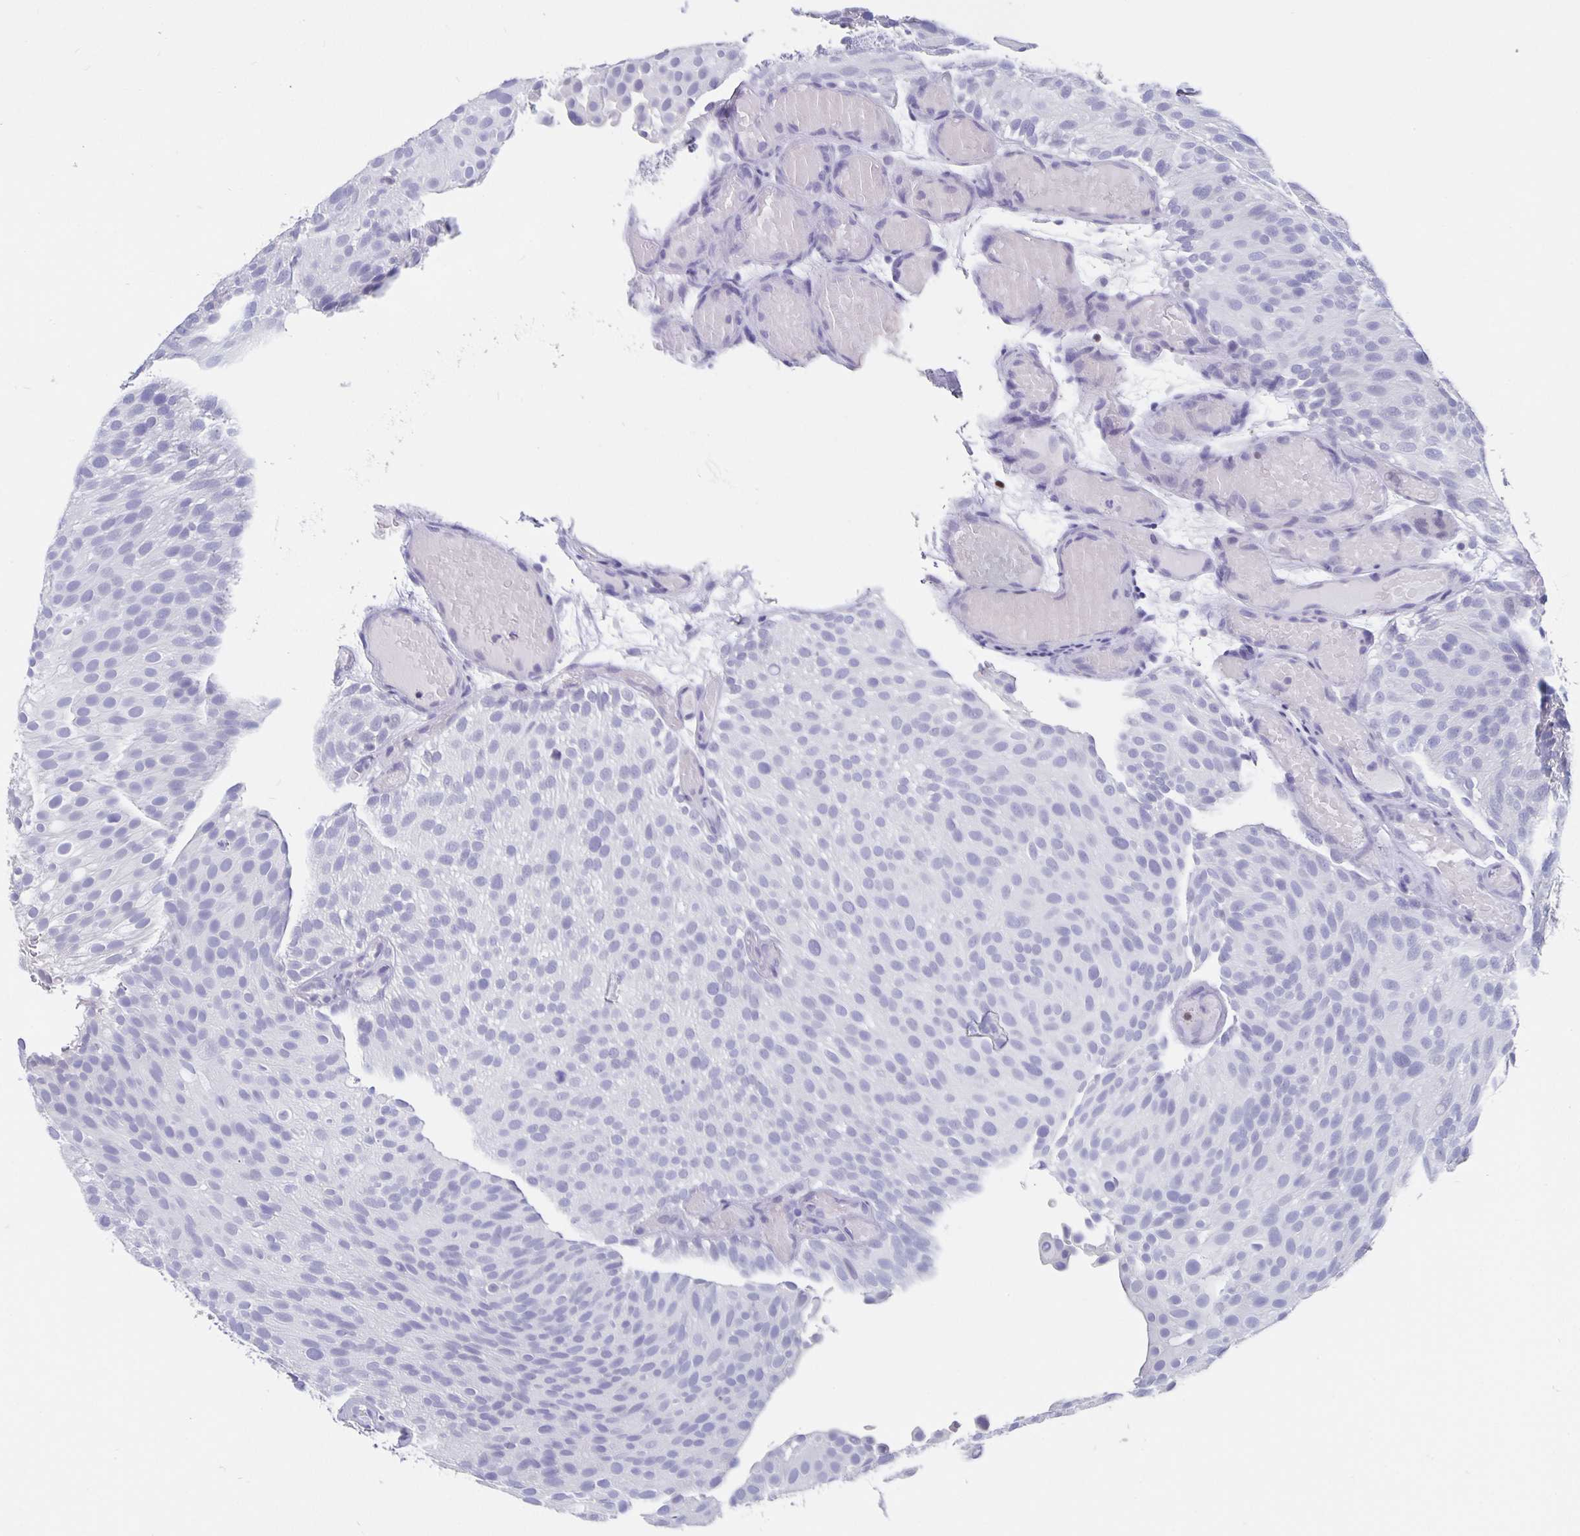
{"staining": {"intensity": "negative", "quantity": "none", "location": "none"}, "tissue": "urothelial cancer", "cell_type": "Tumor cells", "image_type": "cancer", "snomed": [{"axis": "morphology", "description": "Urothelial carcinoma, Low grade"}, {"axis": "topography", "description": "Urinary bladder"}], "caption": "Image shows no significant protein positivity in tumor cells of urothelial cancer.", "gene": "SATB2", "patient": {"sex": "male", "age": 78}}